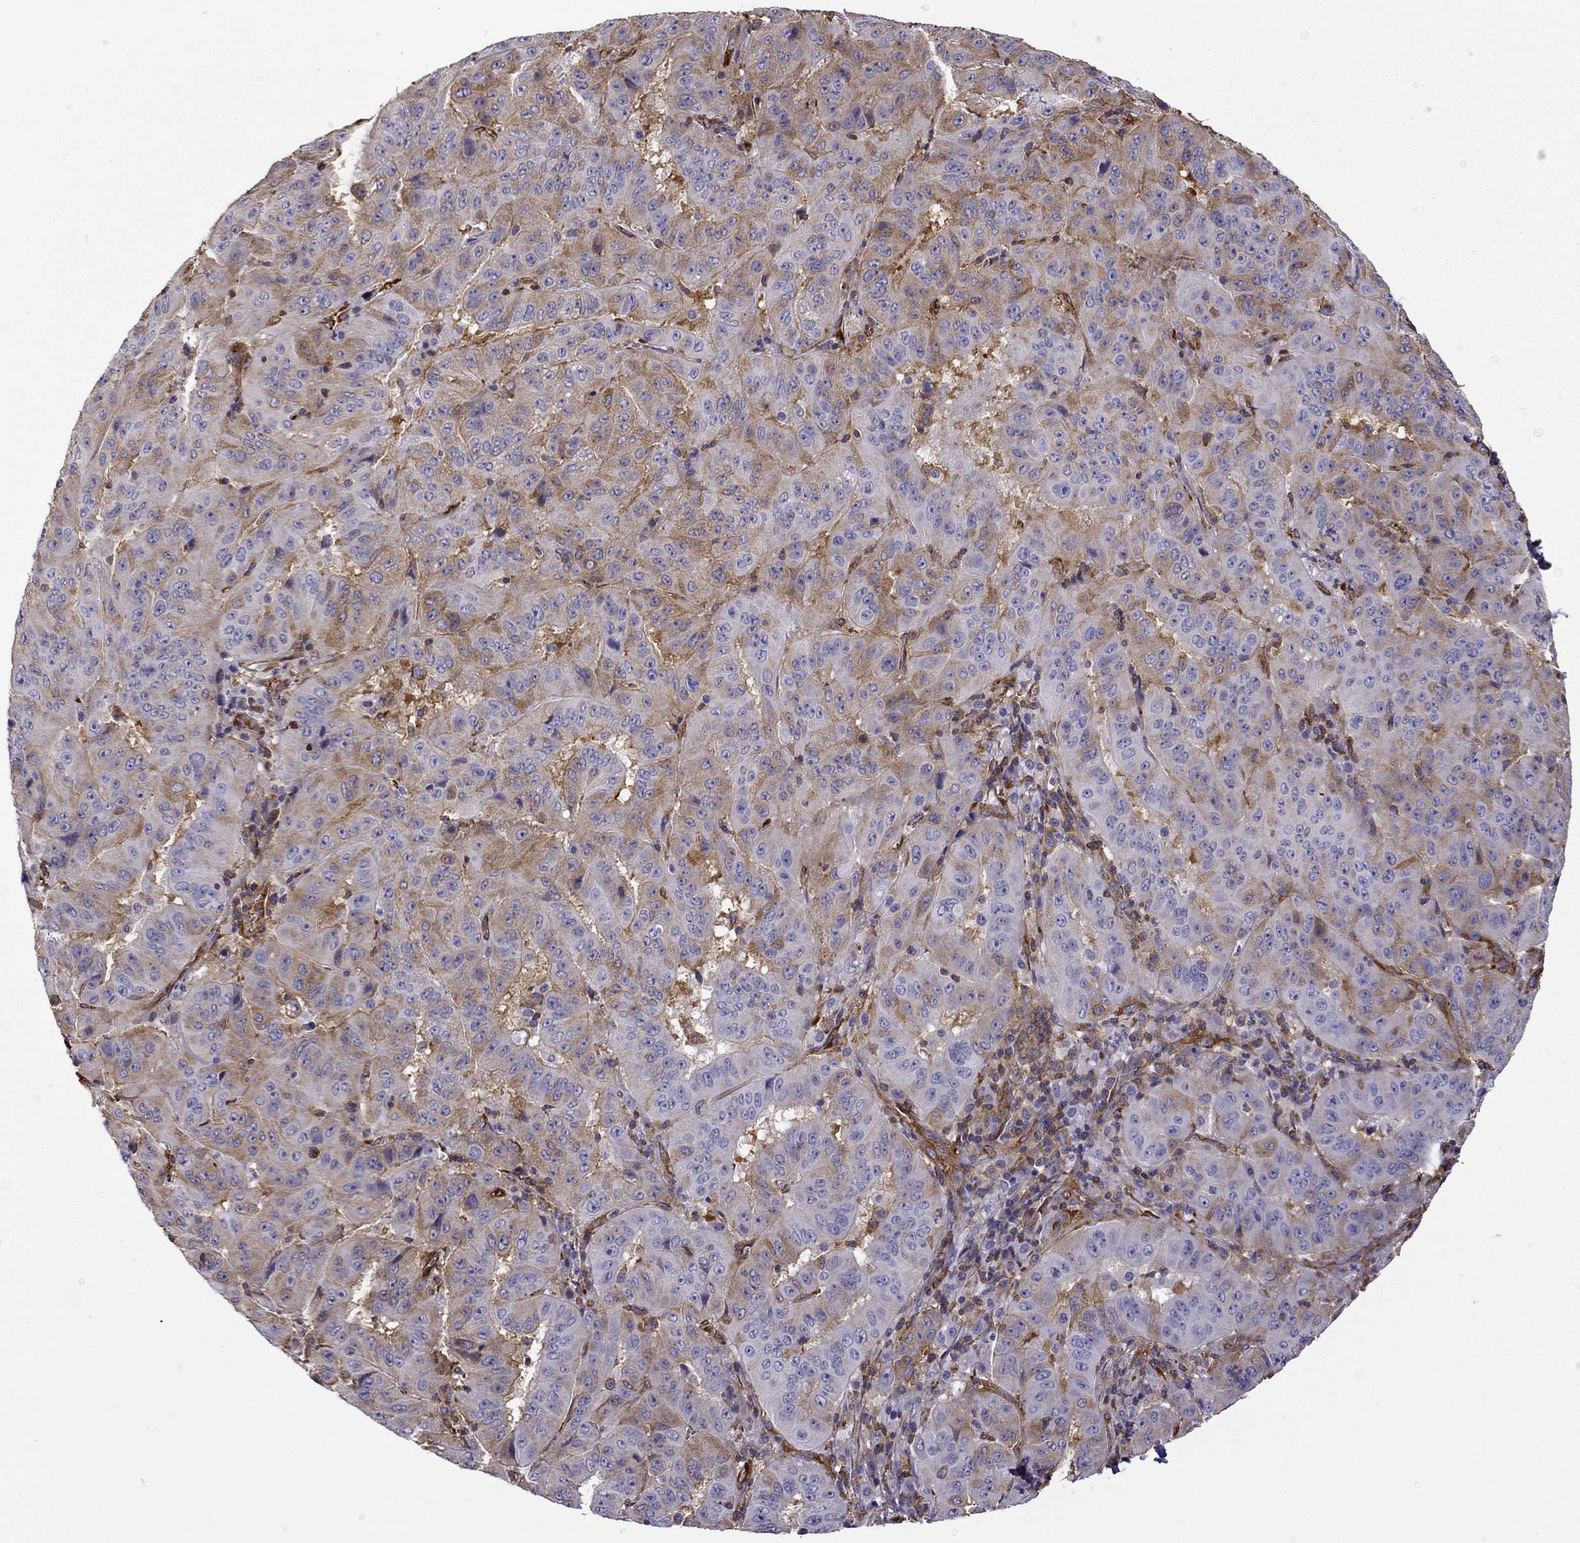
{"staining": {"intensity": "moderate", "quantity": "25%-75%", "location": "cytoplasmic/membranous"}, "tissue": "pancreatic cancer", "cell_type": "Tumor cells", "image_type": "cancer", "snomed": [{"axis": "morphology", "description": "Adenocarcinoma, NOS"}, {"axis": "topography", "description": "Pancreas"}], "caption": "Tumor cells display medium levels of moderate cytoplasmic/membranous staining in about 25%-75% of cells in human pancreatic cancer (adenocarcinoma). (brown staining indicates protein expression, while blue staining denotes nuclei).", "gene": "MAP4", "patient": {"sex": "male", "age": 63}}